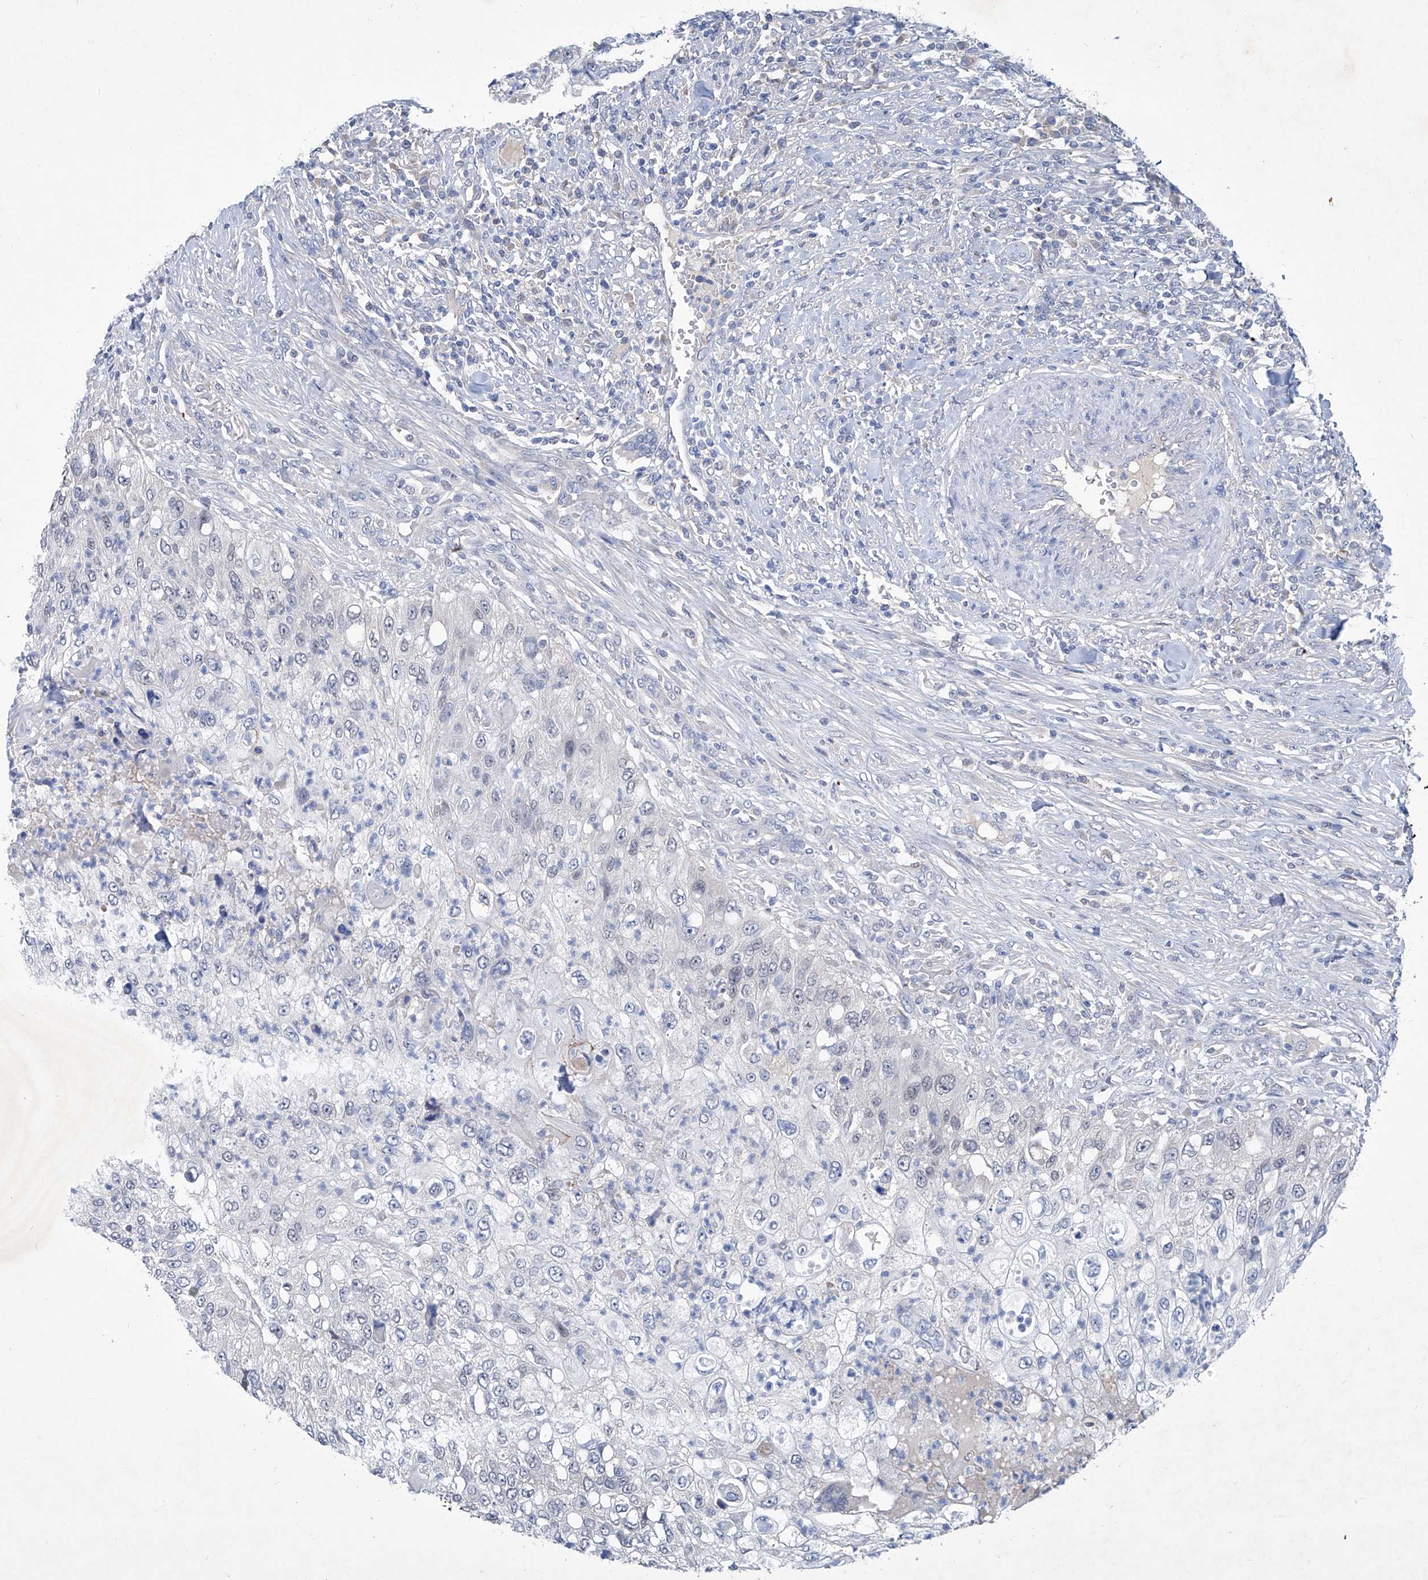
{"staining": {"intensity": "negative", "quantity": "none", "location": "none"}, "tissue": "urothelial cancer", "cell_type": "Tumor cells", "image_type": "cancer", "snomed": [{"axis": "morphology", "description": "Urothelial carcinoma, High grade"}, {"axis": "topography", "description": "Urinary bladder"}], "caption": "Tumor cells are negative for brown protein staining in urothelial carcinoma (high-grade).", "gene": "KLHL17", "patient": {"sex": "female", "age": 60}}